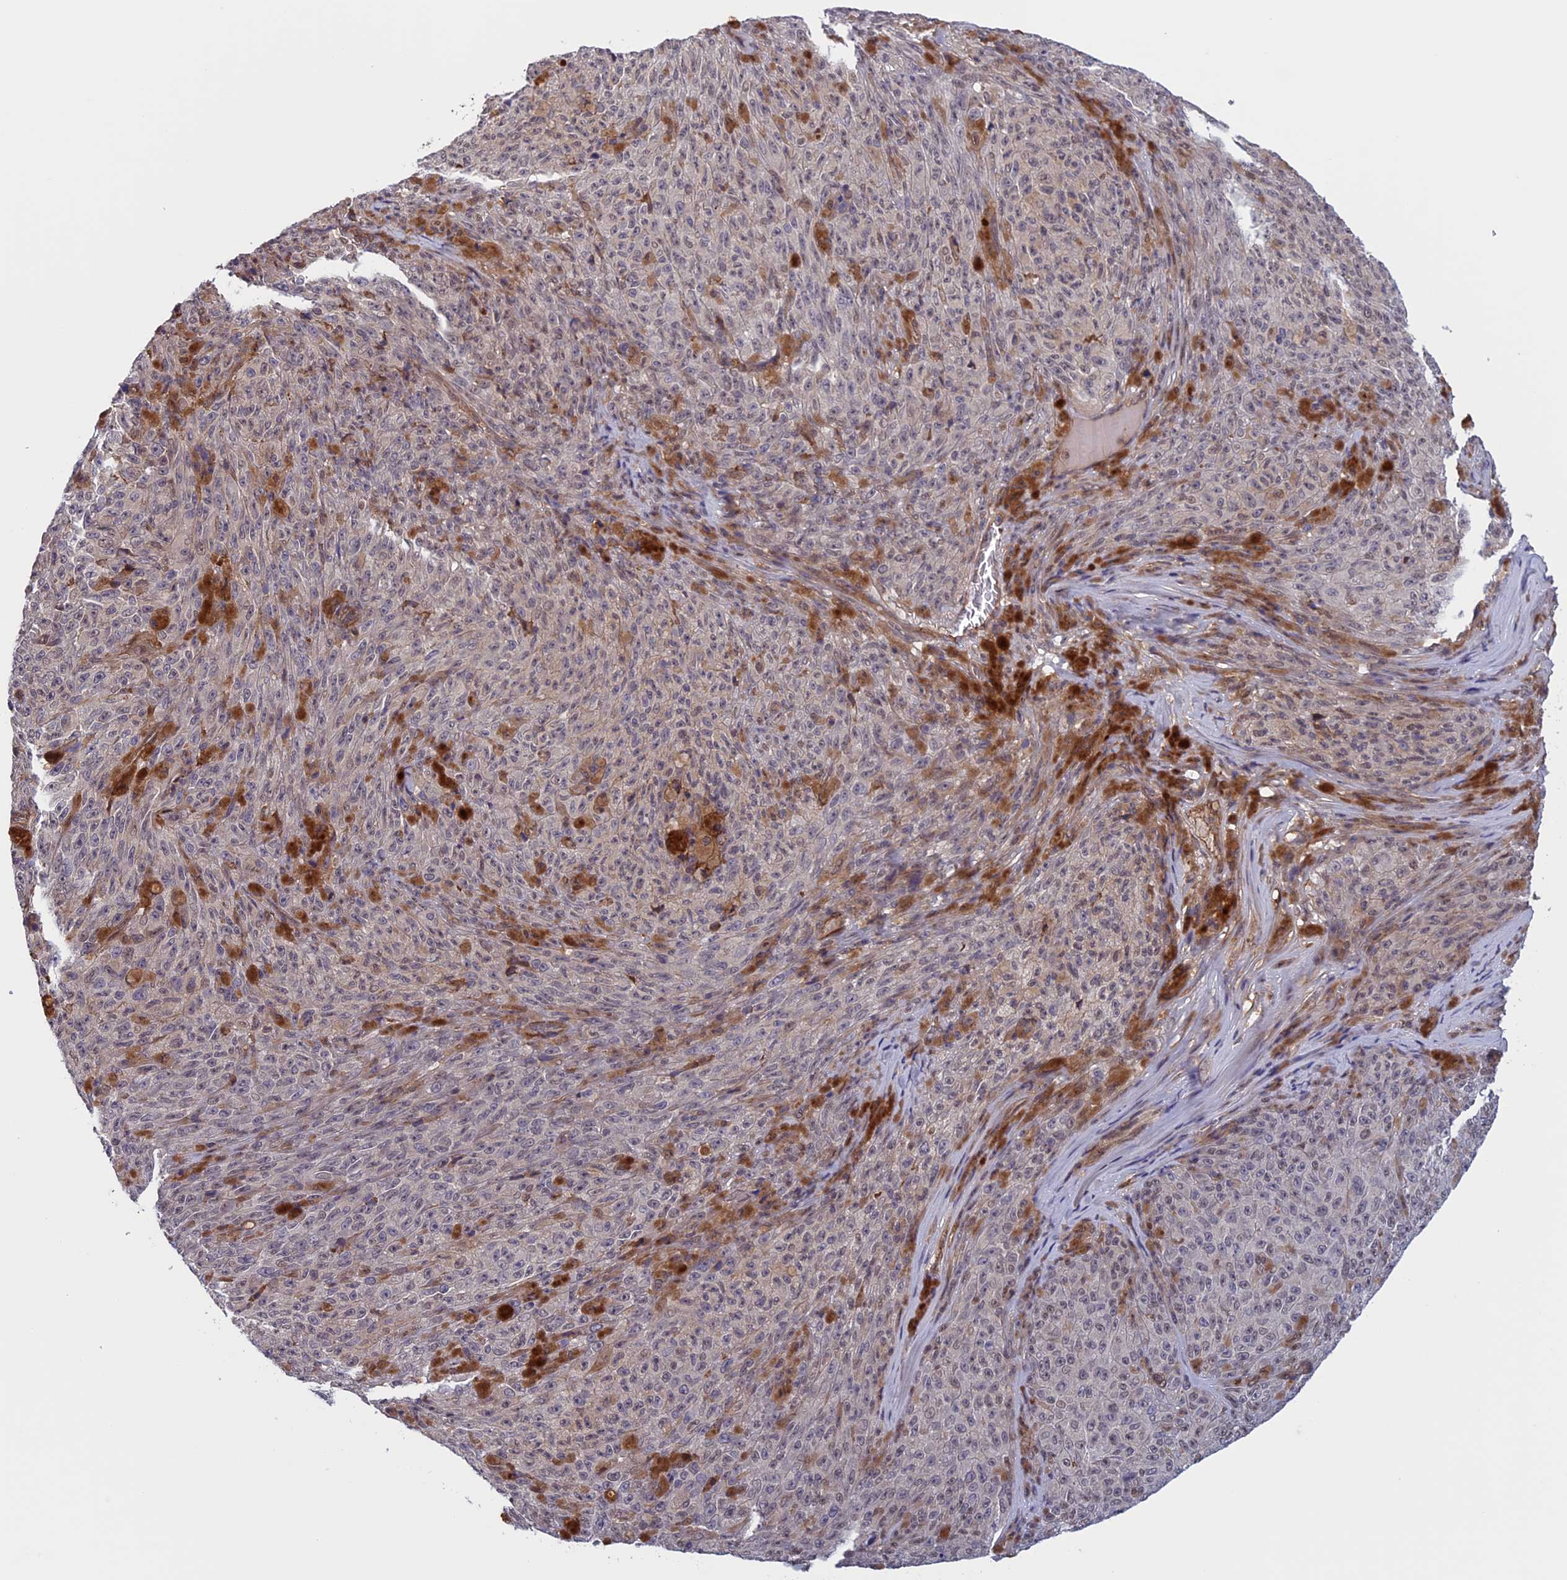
{"staining": {"intensity": "weak", "quantity": "<25%", "location": "nuclear"}, "tissue": "melanoma", "cell_type": "Tumor cells", "image_type": "cancer", "snomed": [{"axis": "morphology", "description": "Malignant melanoma, NOS"}, {"axis": "topography", "description": "Skin"}], "caption": "Immunohistochemical staining of human malignant melanoma exhibits no significant staining in tumor cells.", "gene": "FADS1", "patient": {"sex": "female", "age": 82}}